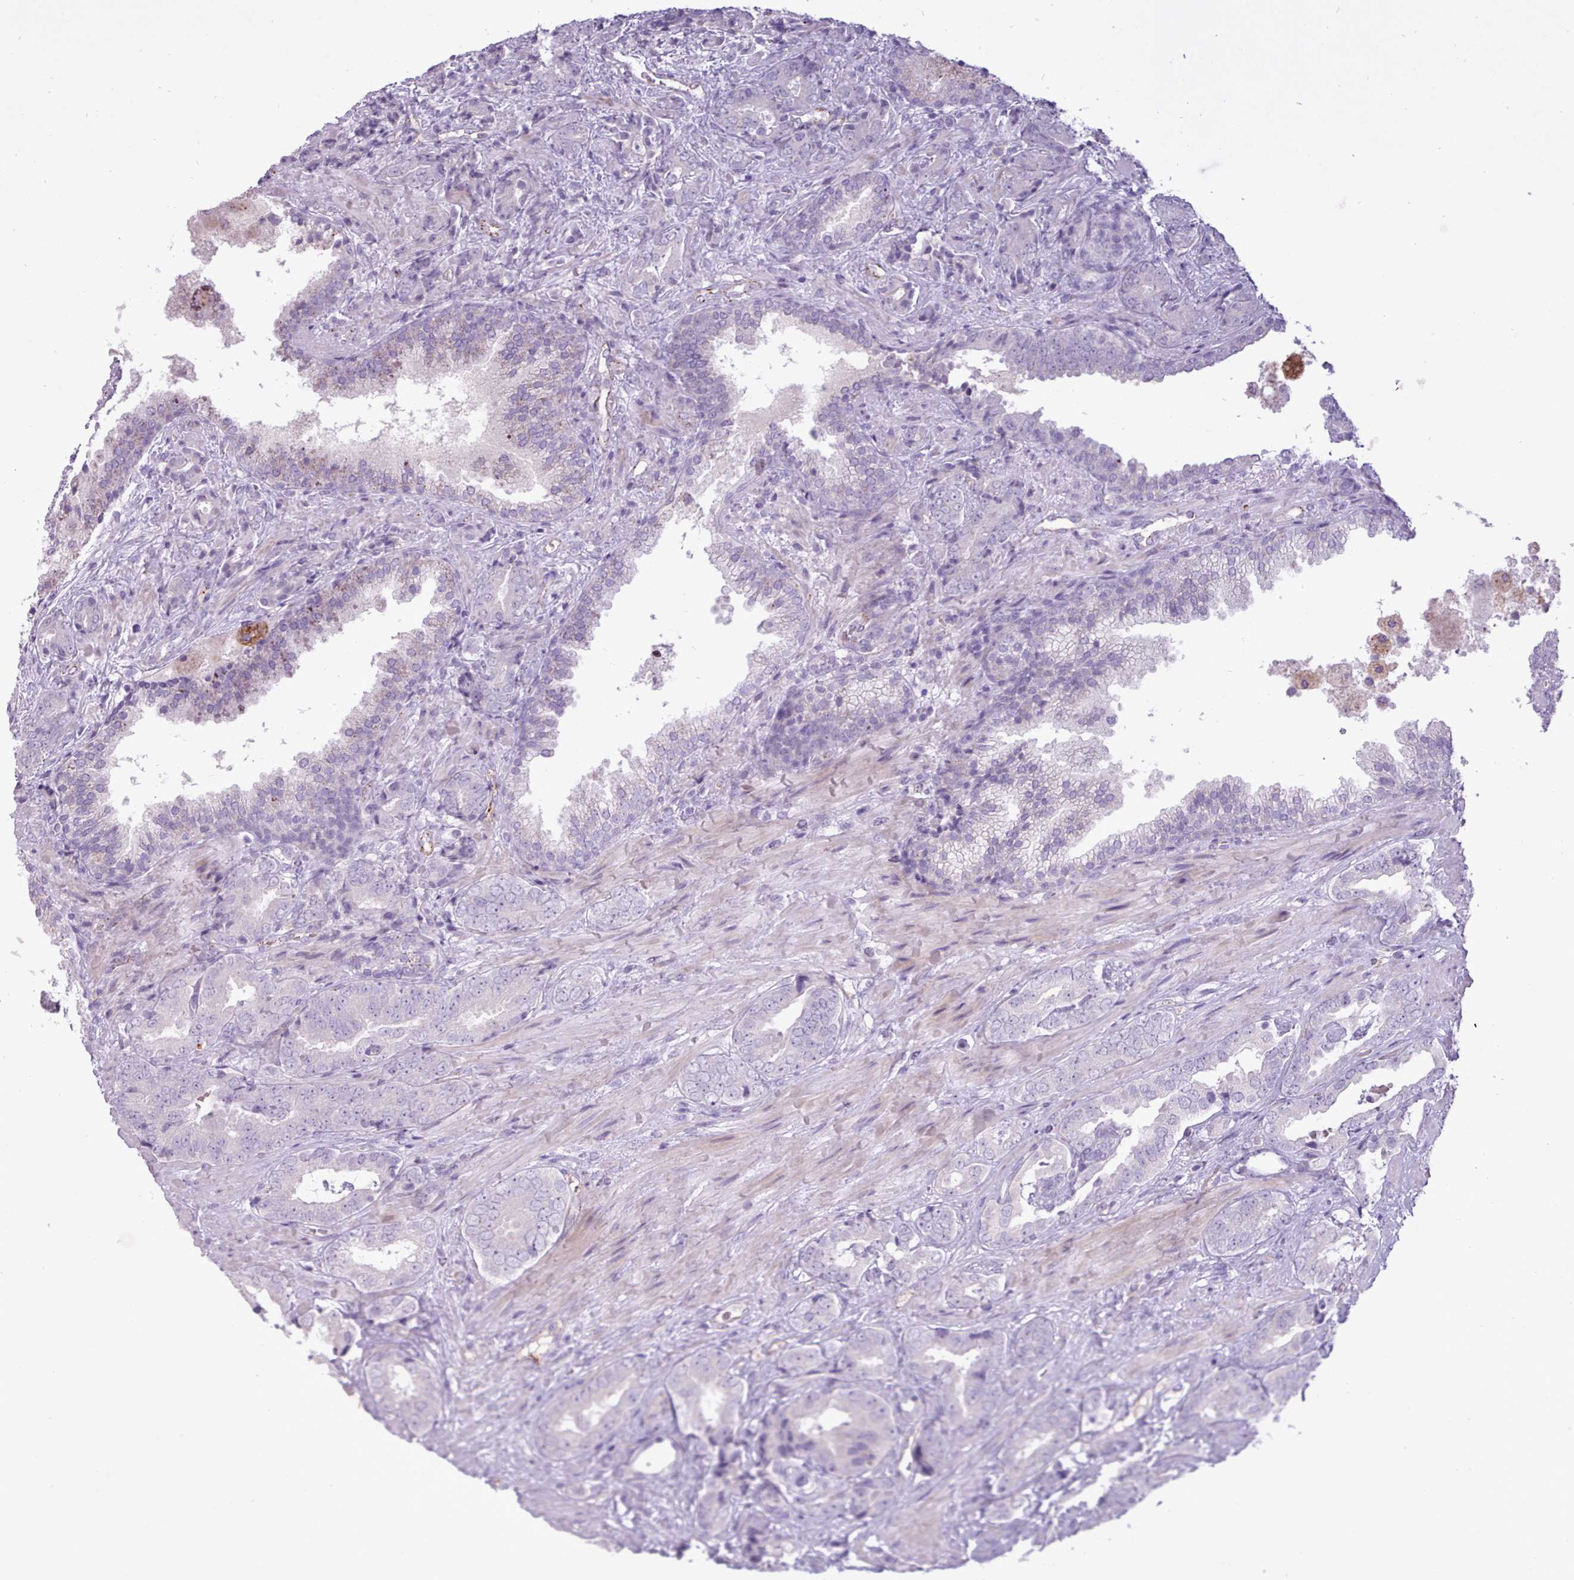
{"staining": {"intensity": "negative", "quantity": "none", "location": "none"}, "tissue": "prostate cancer", "cell_type": "Tumor cells", "image_type": "cancer", "snomed": [{"axis": "morphology", "description": "Adenocarcinoma, High grade"}, {"axis": "topography", "description": "Prostate"}], "caption": "Tumor cells are negative for protein expression in human prostate high-grade adenocarcinoma.", "gene": "ATRAID", "patient": {"sex": "male", "age": 71}}